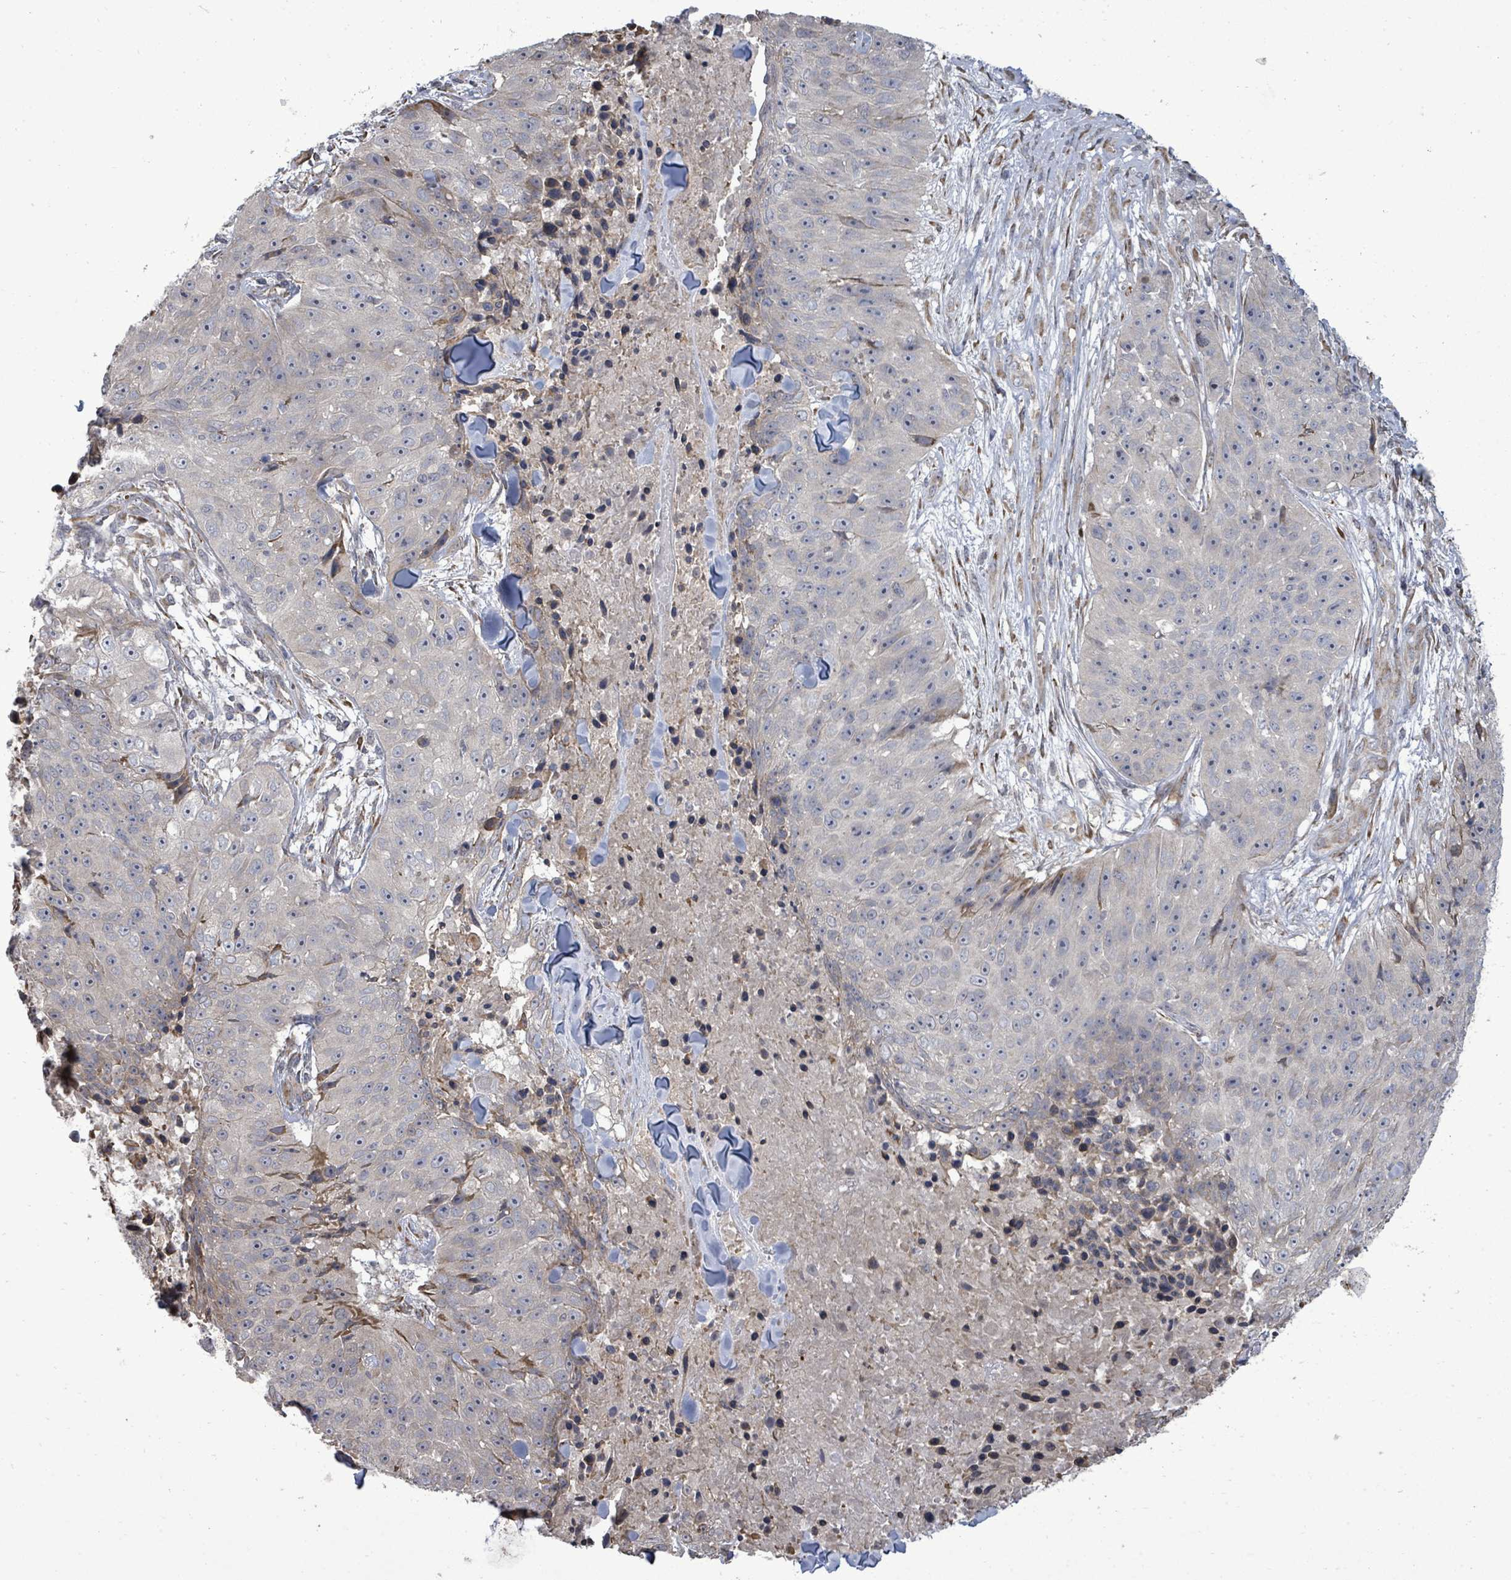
{"staining": {"intensity": "negative", "quantity": "none", "location": "none"}, "tissue": "skin cancer", "cell_type": "Tumor cells", "image_type": "cancer", "snomed": [{"axis": "morphology", "description": "Squamous cell carcinoma, NOS"}, {"axis": "topography", "description": "Skin"}], "caption": "This micrograph is of skin squamous cell carcinoma stained with immunohistochemistry to label a protein in brown with the nuclei are counter-stained blue. There is no staining in tumor cells.", "gene": "POMGNT2", "patient": {"sex": "female", "age": 87}}